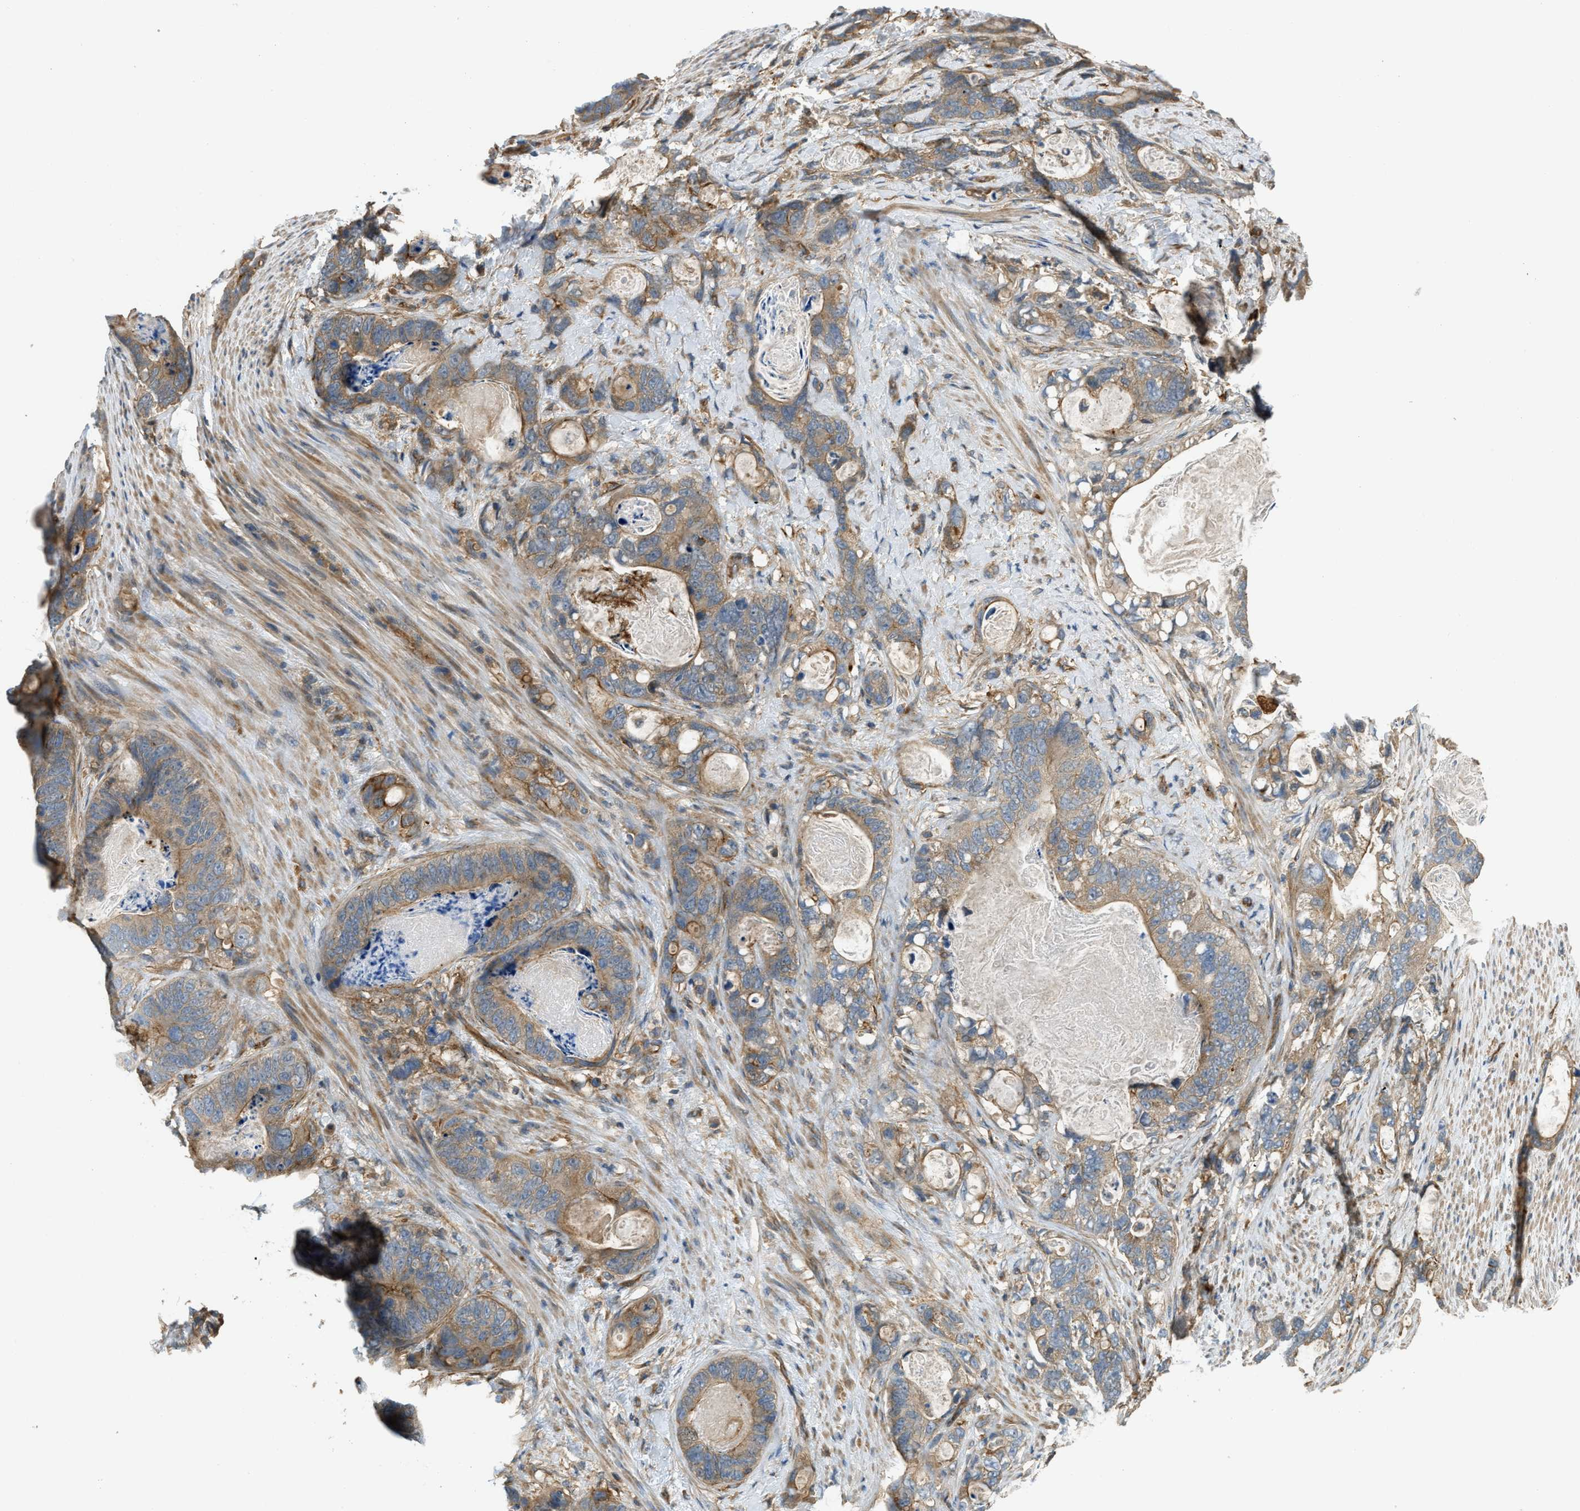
{"staining": {"intensity": "weak", "quantity": ">75%", "location": "cytoplasmic/membranous"}, "tissue": "stomach cancer", "cell_type": "Tumor cells", "image_type": "cancer", "snomed": [{"axis": "morphology", "description": "Normal tissue, NOS"}, {"axis": "morphology", "description": "Adenocarcinoma, NOS"}, {"axis": "topography", "description": "Stomach"}], "caption": "IHC histopathology image of neoplastic tissue: stomach cancer stained using IHC shows low levels of weak protein expression localized specifically in the cytoplasmic/membranous of tumor cells, appearing as a cytoplasmic/membranous brown color.", "gene": "BAG4", "patient": {"sex": "female", "age": 89}}